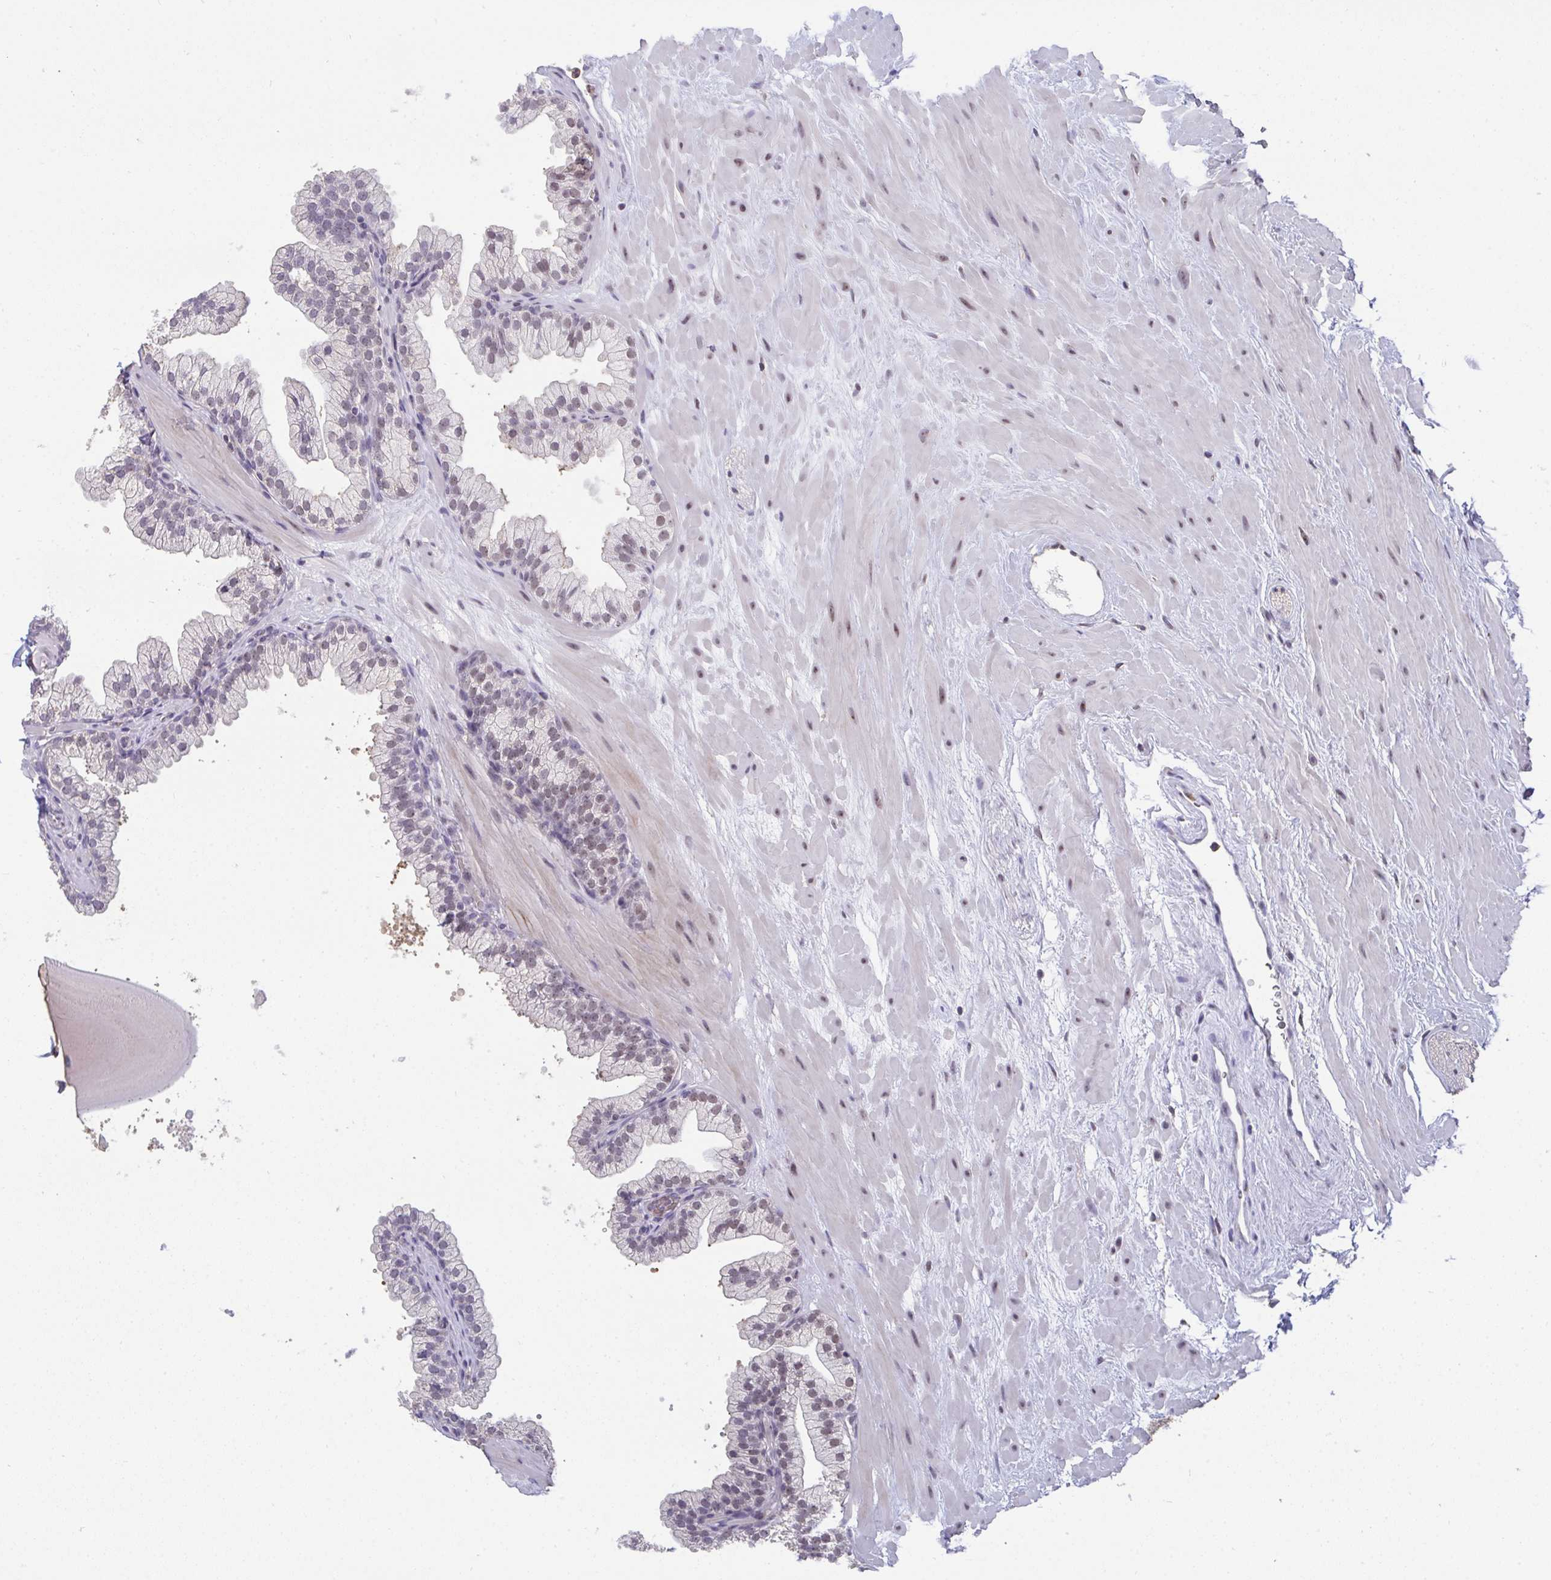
{"staining": {"intensity": "weak", "quantity": "<25%", "location": "nuclear"}, "tissue": "prostate", "cell_type": "Glandular cells", "image_type": "normal", "snomed": [{"axis": "morphology", "description": "Normal tissue, NOS"}, {"axis": "topography", "description": "Prostate"}, {"axis": "topography", "description": "Peripheral nerve tissue"}], "caption": "A histopathology image of prostate stained for a protein demonstrates no brown staining in glandular cells. (Stains: DAB IHC with hematoxylin counter stain, Microscopy: brightfield microscopy at high magnification).", "gene": "SENP3", "patient": {"sex": "male", "age": 61}}